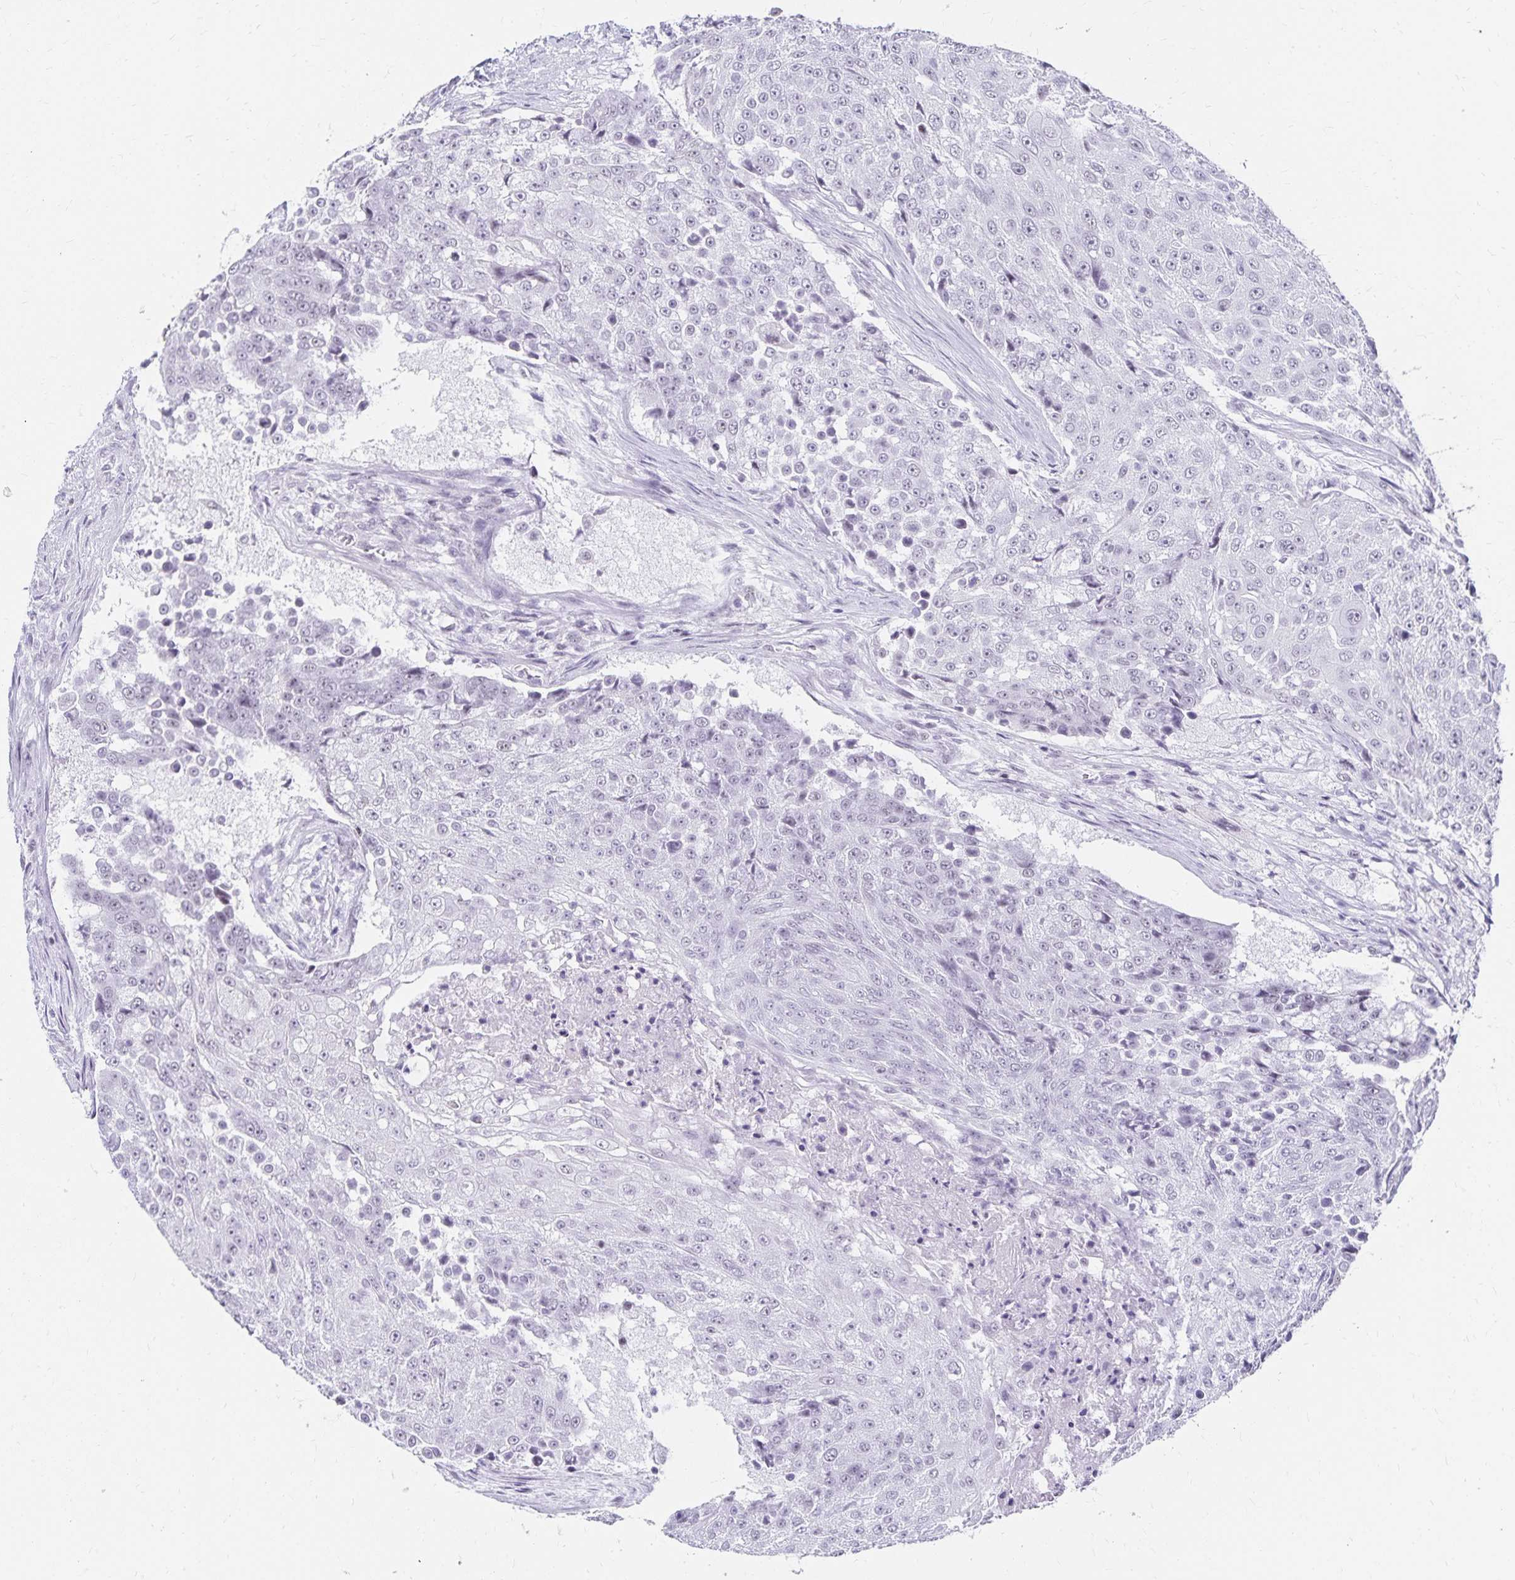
{"staining": {"intensity": "negative", "quantity": "none", "location": "none"}, "tissue": "urothelial cancer", "cell_type": "Tumor cells", "image_type": "cancer", "snomed": [{"axis": "morphology", "description": "Urothelial carcinoma, High grade"}, {"axis": "topography", "description": "Urinary bladder"}], "caption": "Immunohistochemistry (IHC) micrograph of urothelial cancer stained for a protein (brown), which exhibits no expression in tumor cells.", "gene": "C20orf85", "patient": {"sex": "female", "age": 63}}